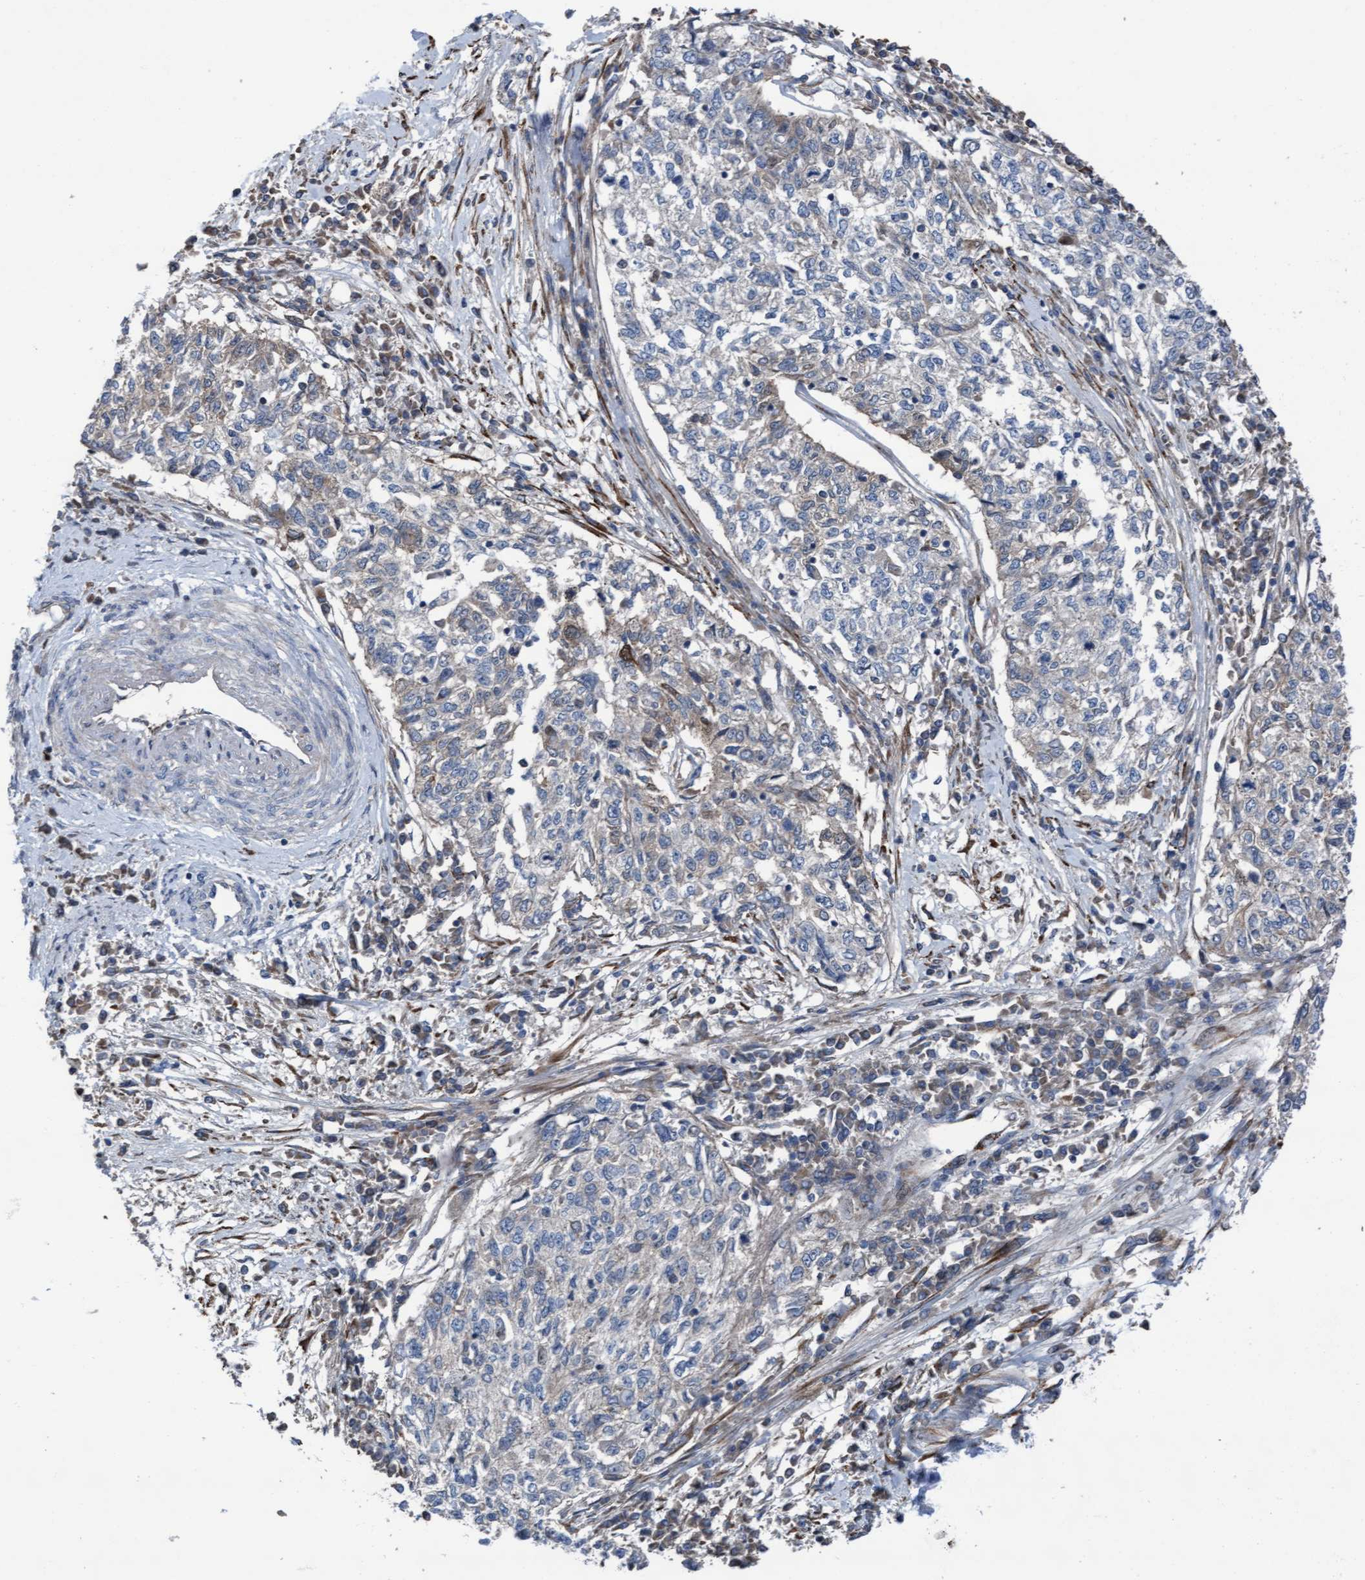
{"staining": {"intensity": "negative", "quantity": "none", "location": "none"}, "tissue": "cervical cancer", "cell_type": "Tumor cells", "image_type": "cancer", "snomed": [{"axis": "morphology", "description": "Squamous cell carcinoma, NOS"}, {"axis": "topography", "description": "Cervix"}], "caption": "Tumor cells show no significant positivity in cervical cancer (squamous cell carcinoma).", "gene": "KLHL26", "patient": {"sex": "female", "age": 57}}